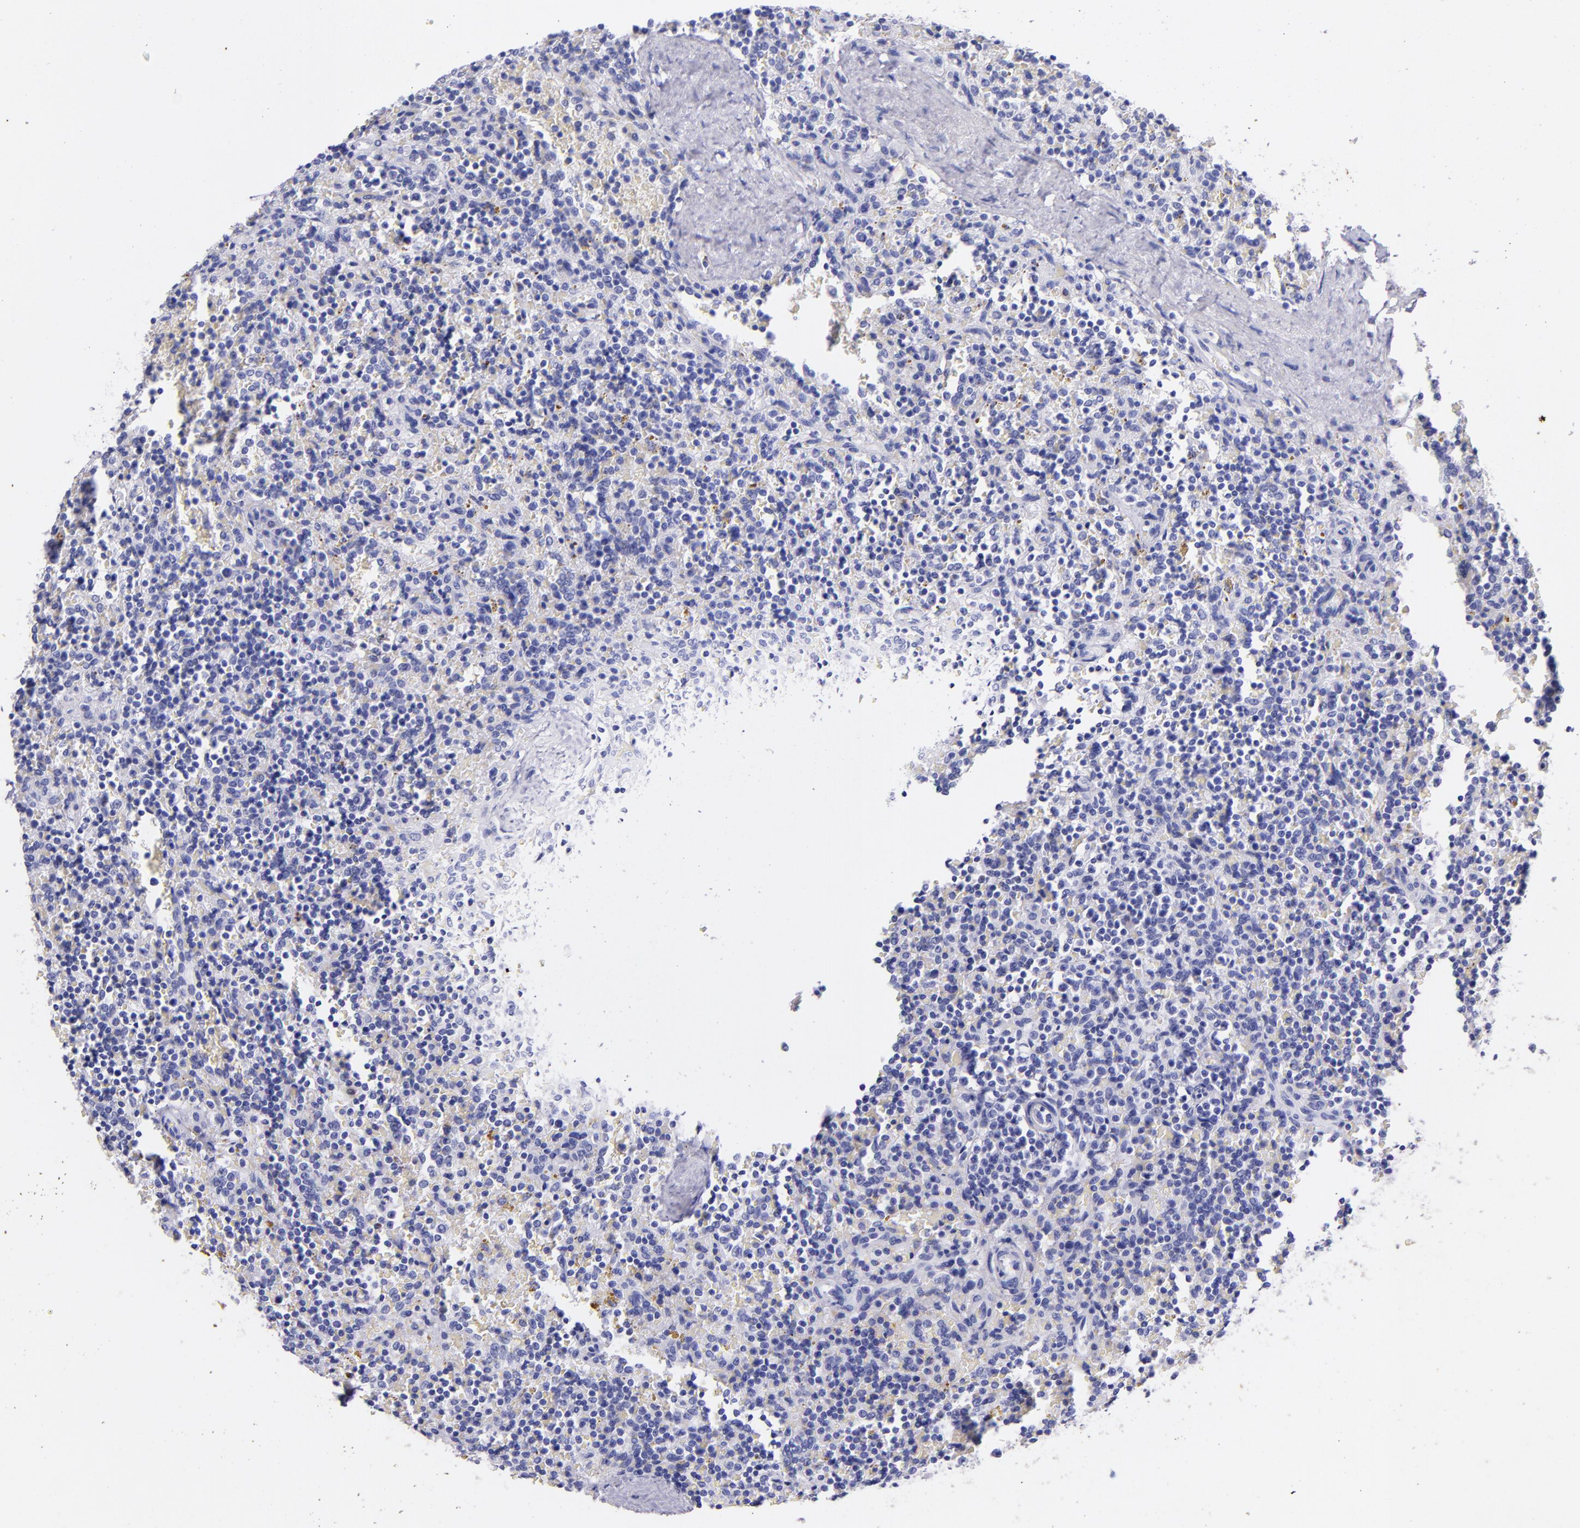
{"staining": {"intensity": "negative", "quantity": "none", "location": "none"}, "tissue": "lymphoma", "cell_type": "Tumor cells", "image_type": "cancer", "snomed": [{"axis": "morphology", "description": "Malignant lymphoma, non-Hodgkin's type, Low grade"}, {"axis": "topography", "description": "Spleen"}], "caption": "Immunohistochemistry (IHC) image of neoplastic tissue: human lymphoma stained with DAB (3,3'-diaminobenzidine) reveals no significant protein positivity in tumor cells.", "gene": "UCHL1", "patient": {"sex": "male", "age": 67}}